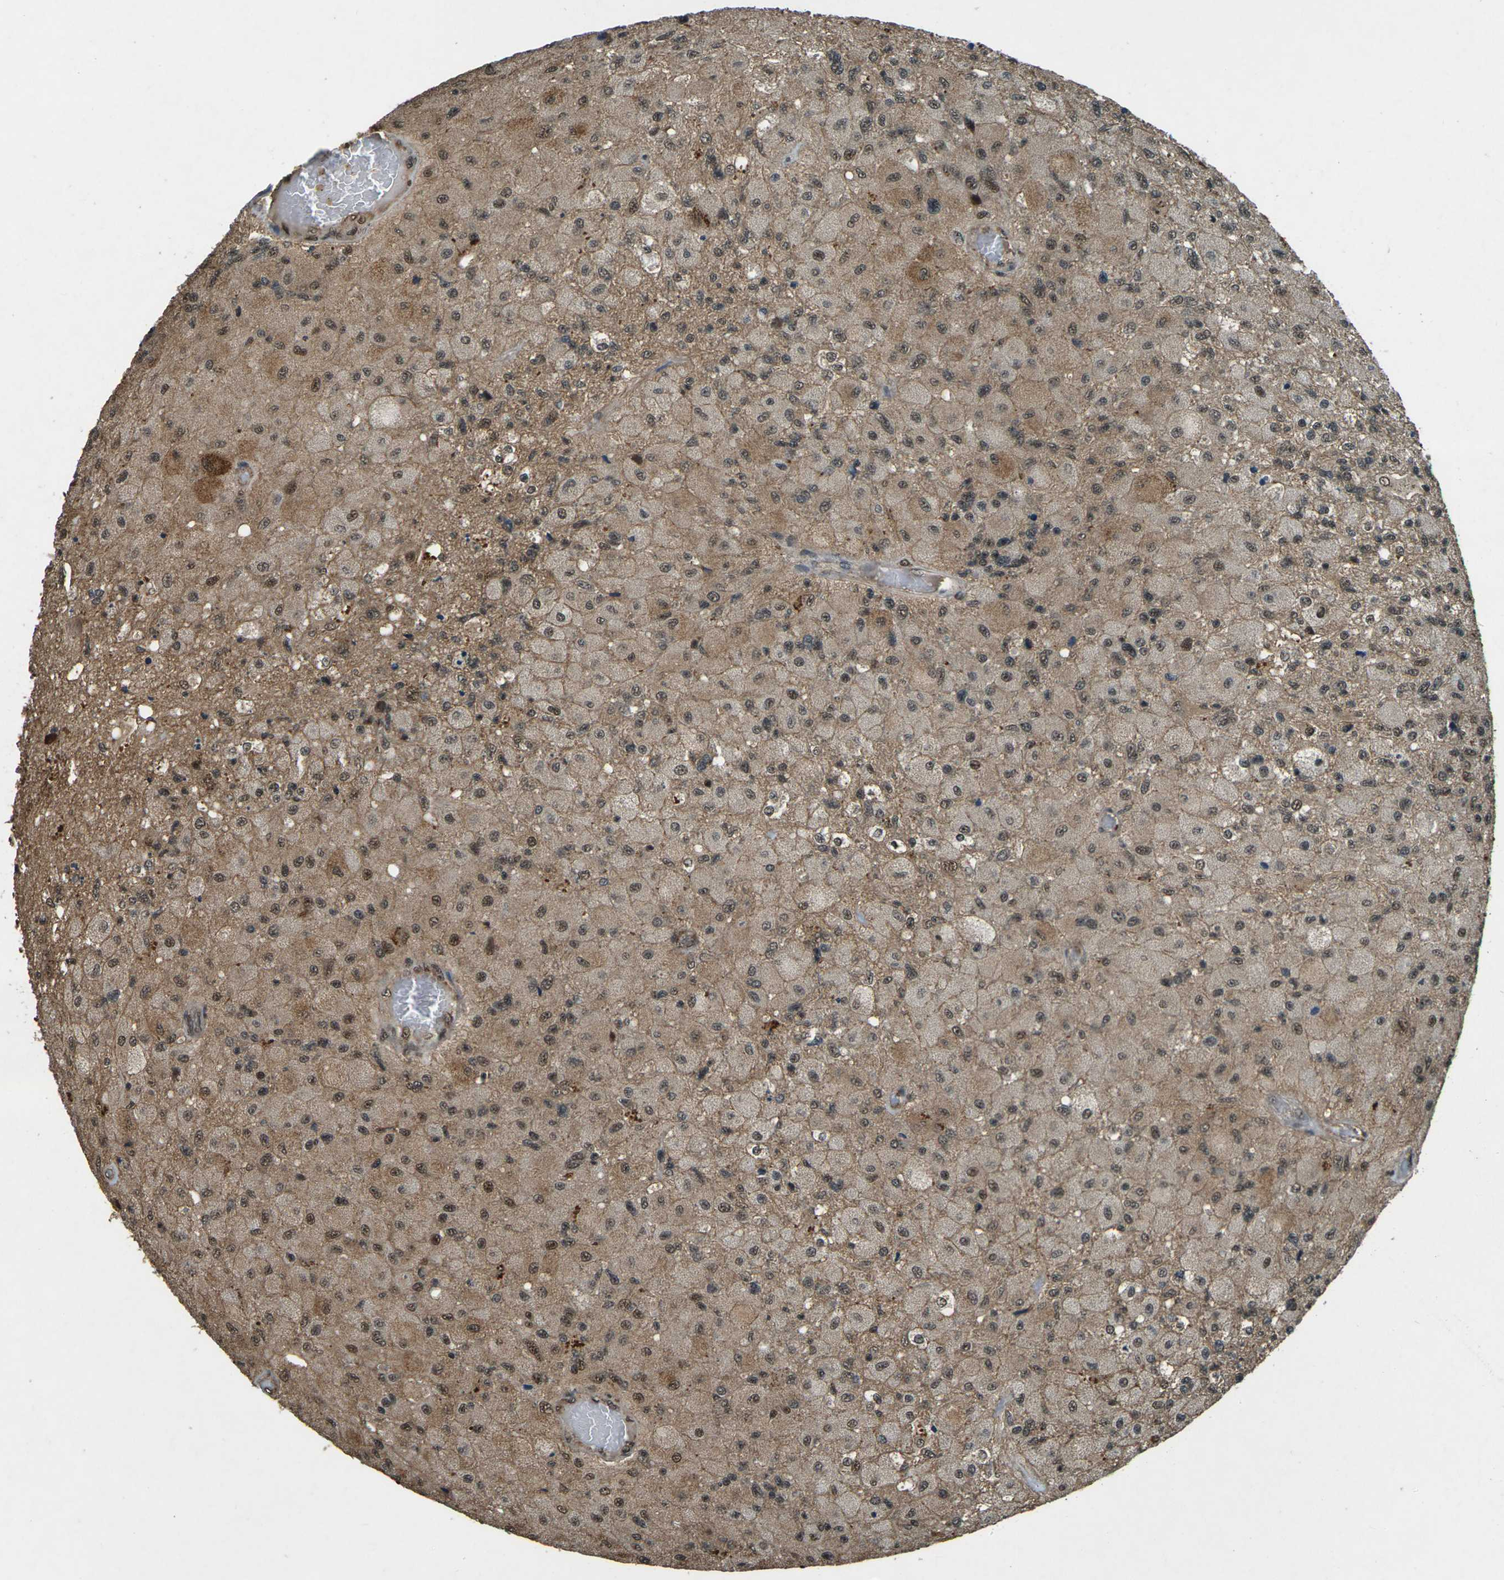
{"staining": {"intensity": "moderate", "quantity": "25%-75%", "location": "nuclear"}, "tissue": "glioma", "cell_type": "Tumor cells", "image_type": "cancer", "snomed": [{"axis": "morphology", "description": "Normal tissue, NOS"}, {"axis": "morphology", "description": "Glioma, malignant, High grade"}, {"axis": "topography", "description": "Cerebral cortex"}], "caption": "IHC staining of glioma, which reveals medium levels of moderate nuclear staining in approximately 25%-75% of tumor cells indicating moderate nuclear protein positivity. The staining was performed using DAB (brown) for protein detection and nuclei were counterstained in hematoxylin (blue).", "gene": "NR4A2", "patient": {"sex": "male", "age": 77}}